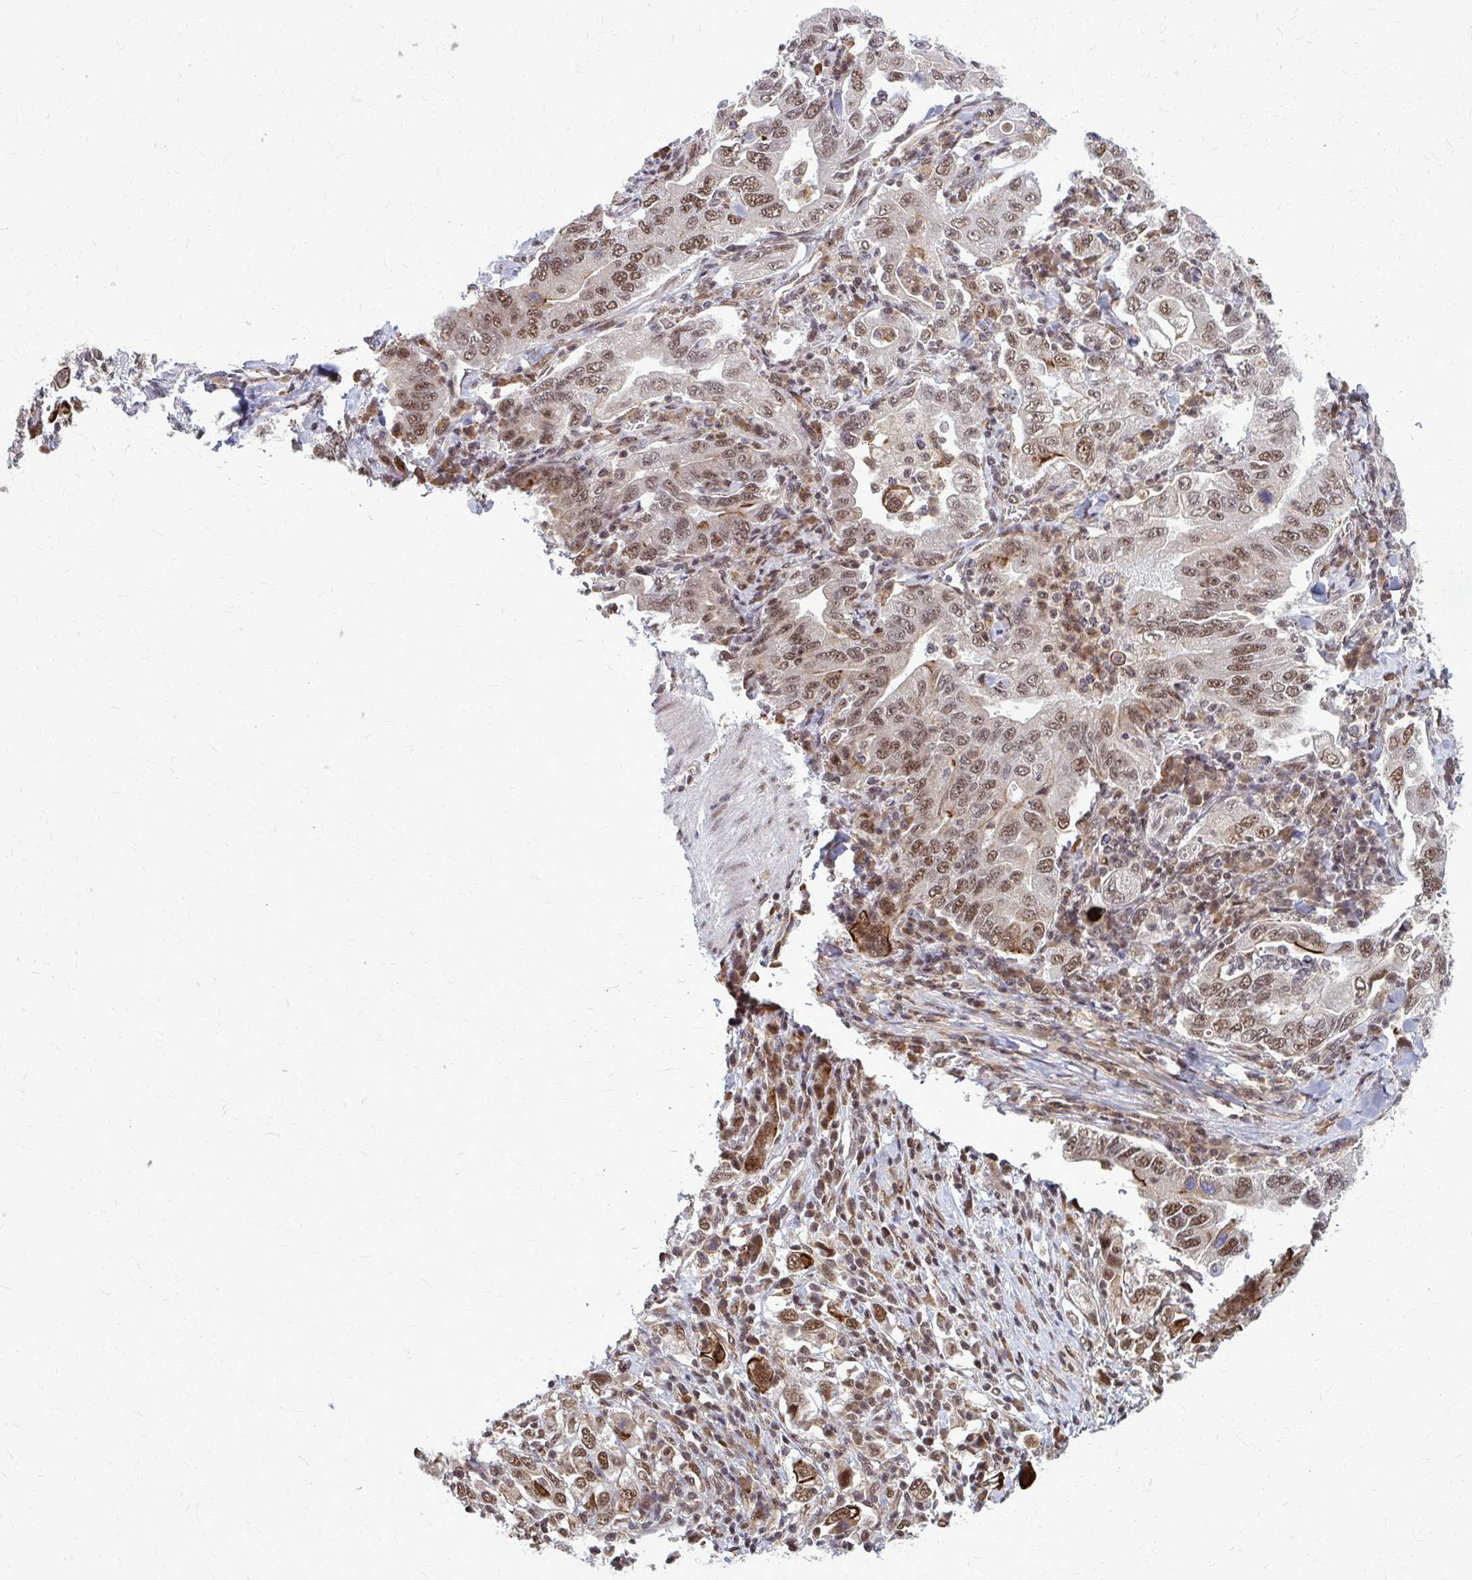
{"staining": {"intensity": "strong", "quantity": "25%-75%", "location": "cytoplasmic/membranous,nuclear"}, "tissue": "stomach cancer", "cell_type": "Tumor cells", "image_type": "cancer", "snomed": [{"axis": "morphology", "description": "Adenocarcinoma, NOS"}, {"axis": "topography", "description": "Stomach, upper"}, {"axis": "topography", "description": "Stomach"}], "caption": "Strong cytoplasmic/membranous and nuclear staining for a protein is identified in about 25%-75% of tumor cells of adenocarcinoma (stomach) using IHC.", "gene": "HDAC3", "patient": {"sex": "male", "age": 62}}